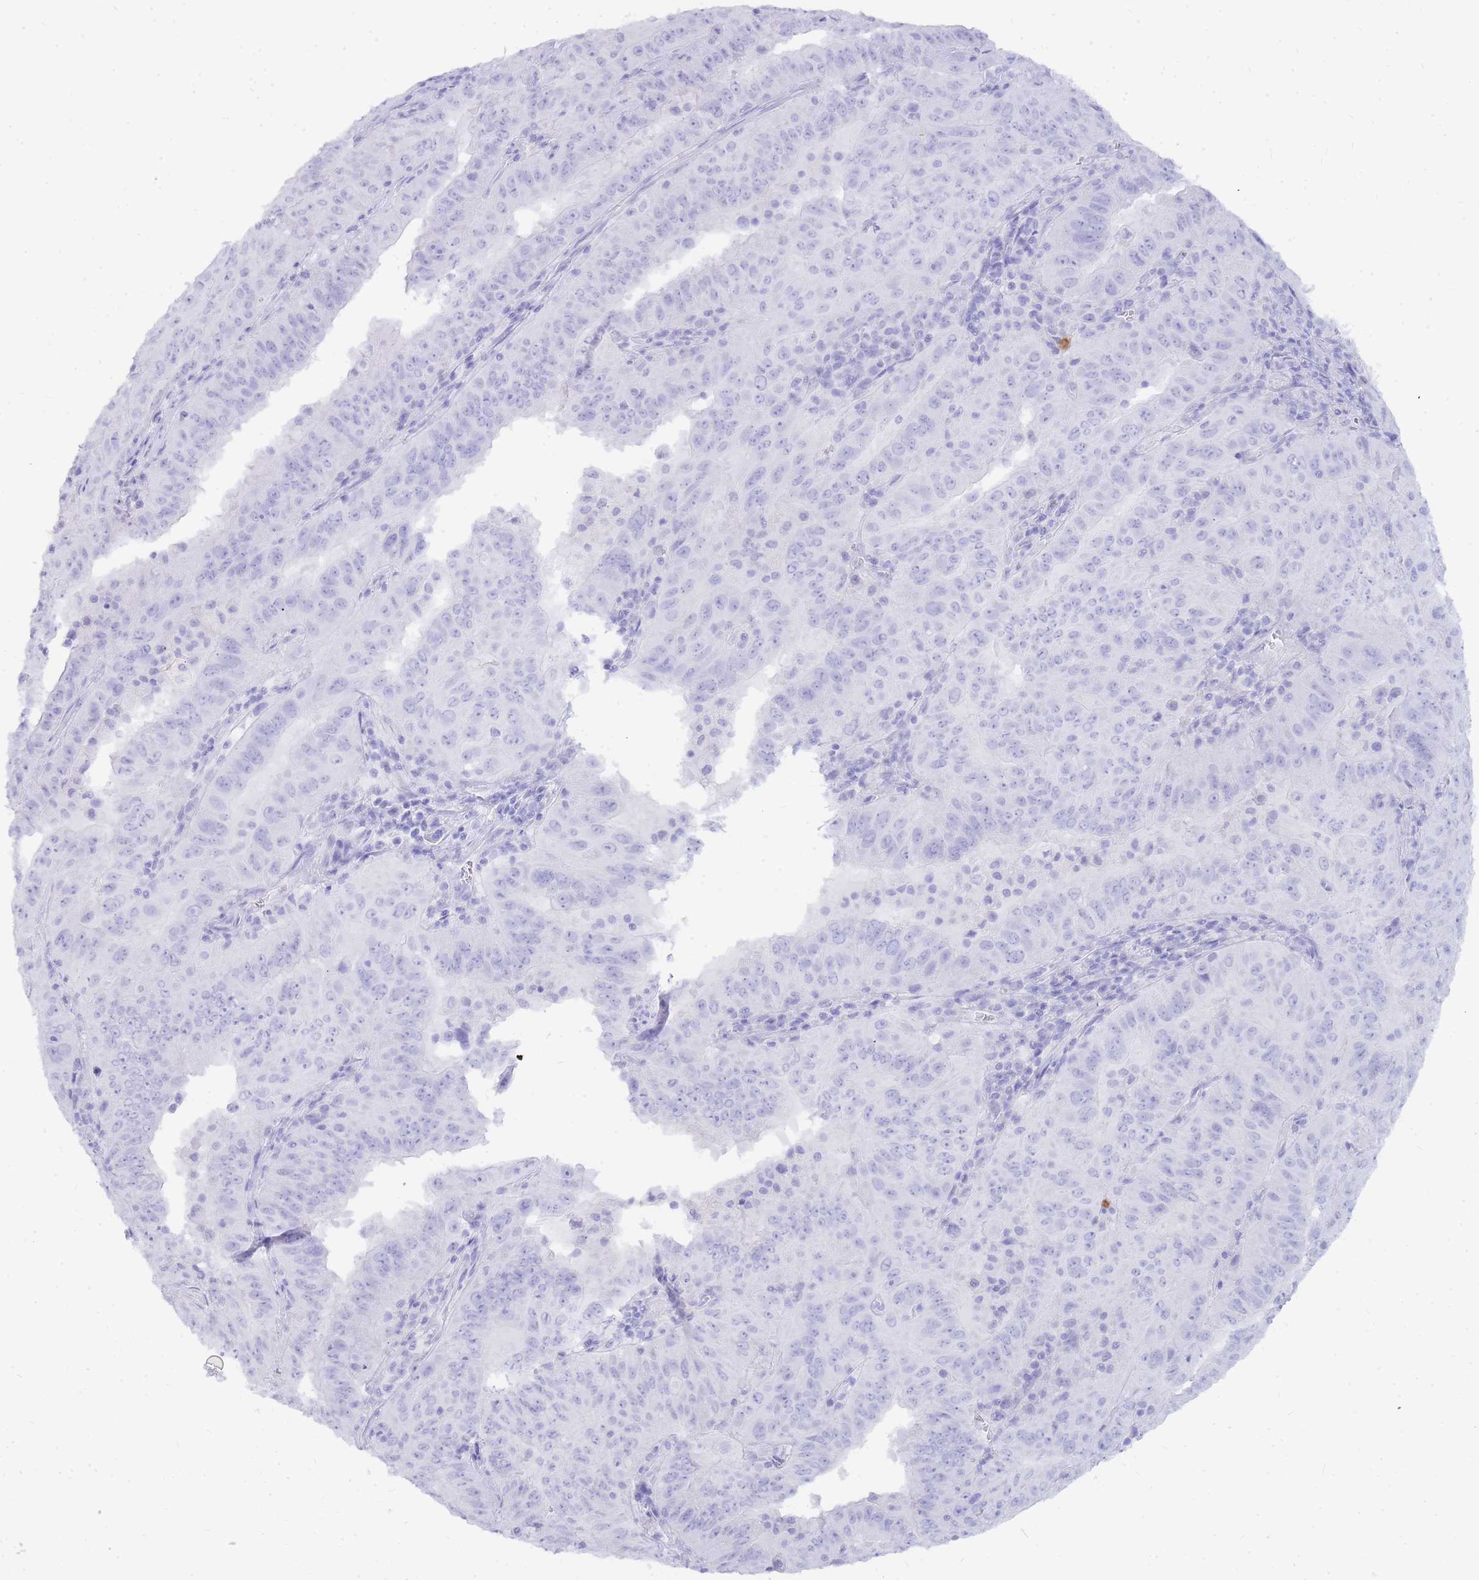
{"staining": {"intensity": "negative", "quantity": "none", "location": "none"}, "tissue": "pancreatic cancer", "cell_type": "Tumor cells", "image_type": "cancer", "snomed": [{"axis": "morphology", "description": "Adenocarcinoma, NOS"}, {"axis": "topography", "description": "Pancreas"}], "caption": "Human adenocarcinoma (pancreatic) stained for a protein using IHC reveals no expression in tumor cells.", "gene": "HERC1", "patient": {"sex": "male", "age": 63}}